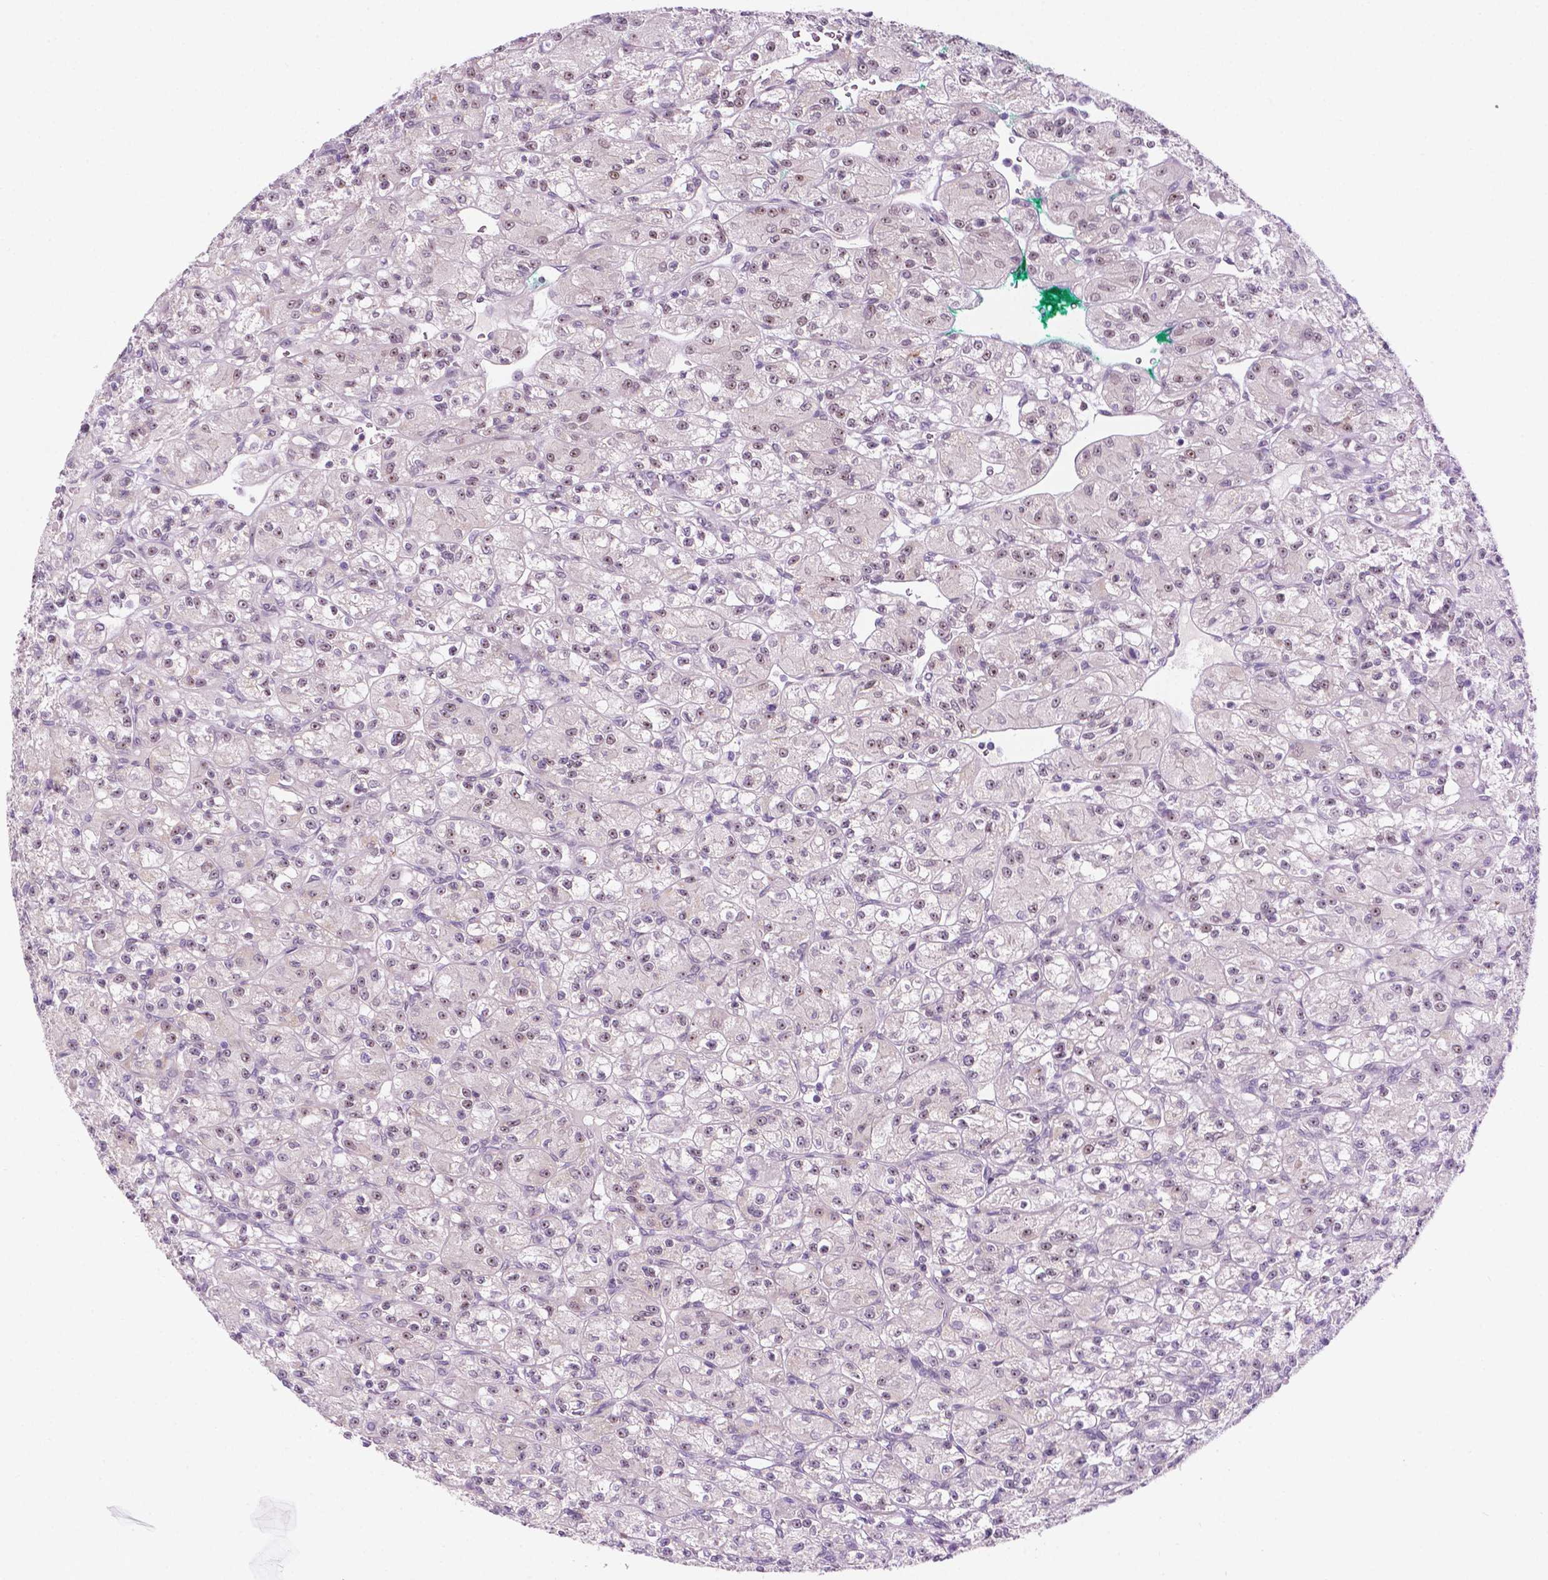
{"staining": {"intensity": "negative", "quantity": "none", "location": "none"}, "tissue": "renal cancer", "cell_type": "Tumor cells", "image_type": "cancer", "snomed": [{"axis": "morphology", "description": "Adenocarcinoma, NOS"}, {"axis": "topography", "description": "Kidney"}], "caption": "High magnification brightfield microscopy of renal cancer stained with DAB (3,3'-diaminobenzidine) (brown) and counterstained with hematoxylin (blue): tumor cells show no significant expression.", "gene": "FAM50B", "patient": {"sex": "female", "age": 70}}